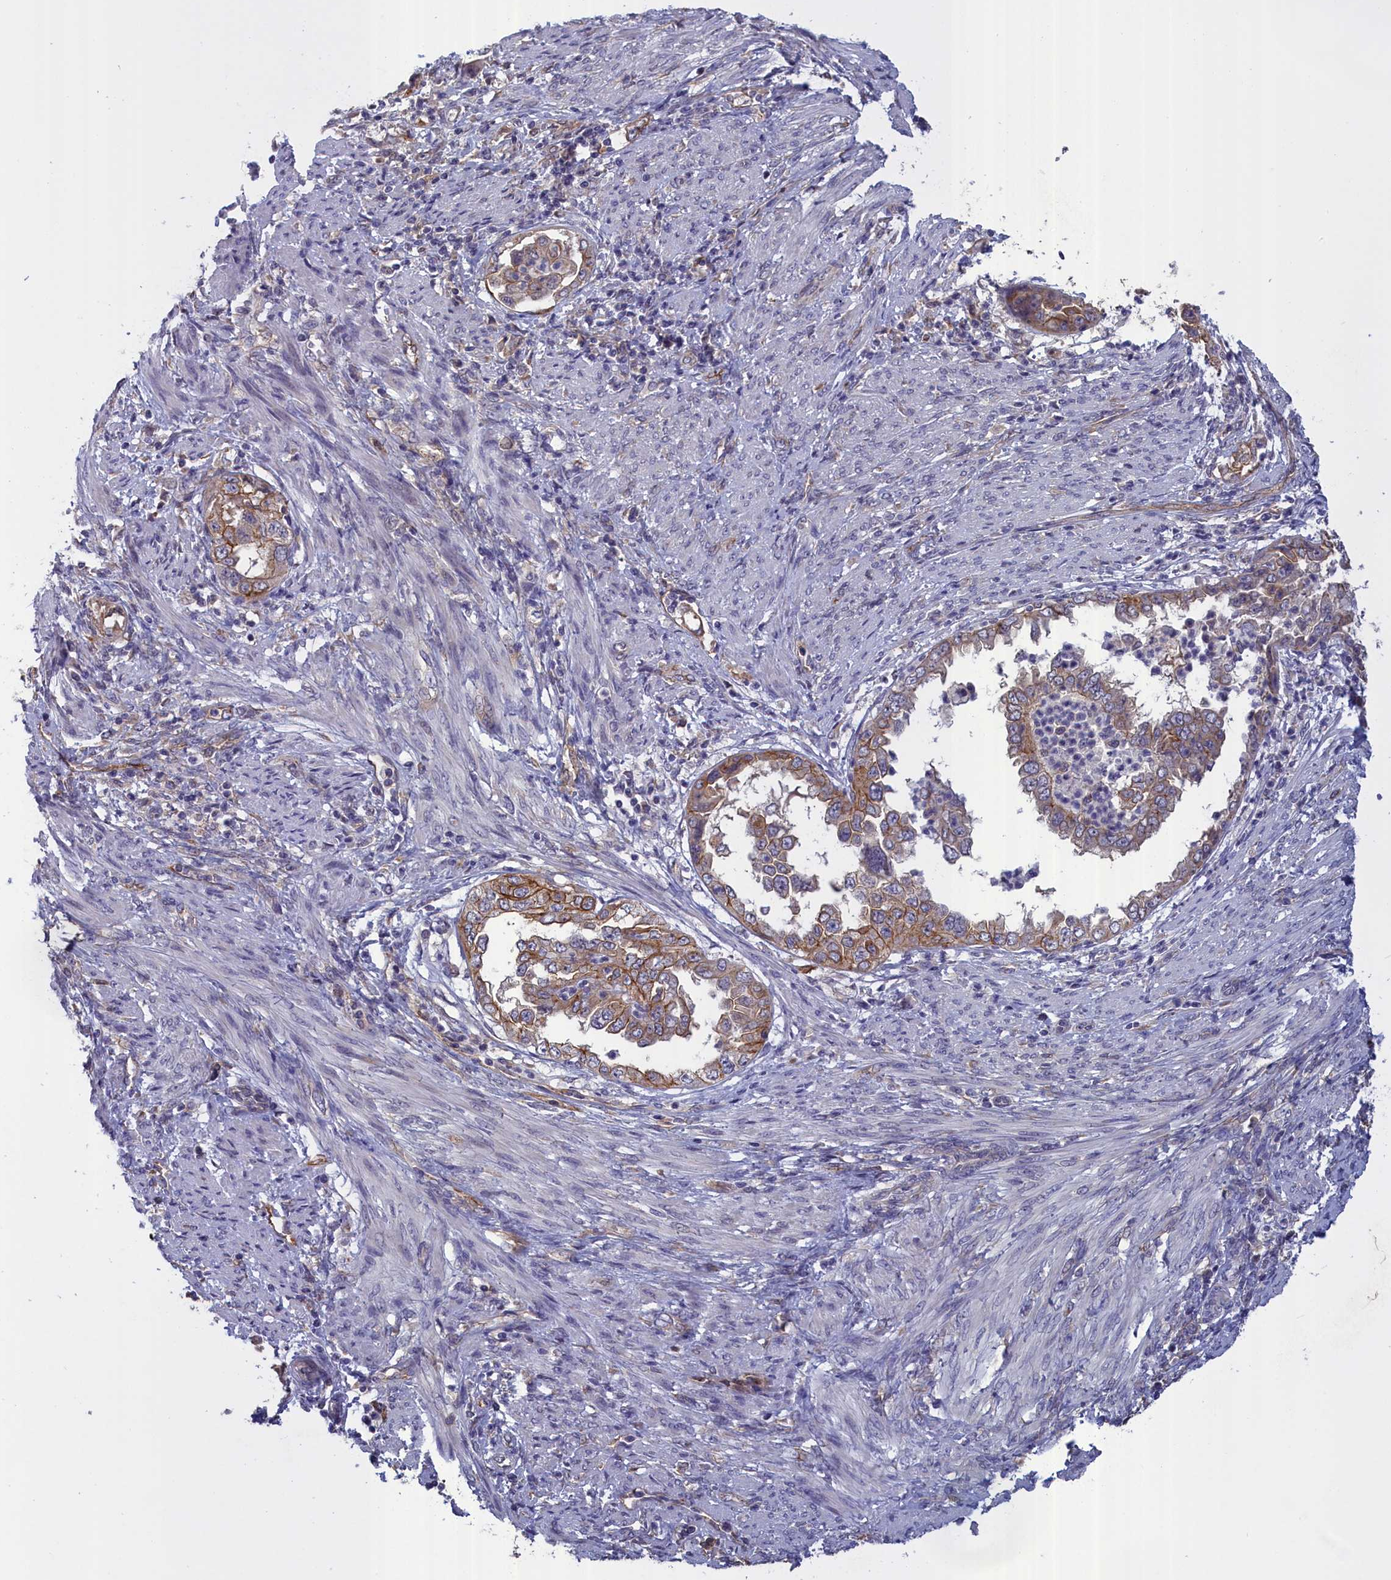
{"staining": {"intensity": "moderate", "quantity": "25%-75%", "location": "cytoplasmic/membranous"}, "tissue": "endometrial cancer", "cell_type": "Tumor cells", "image_type": "cancer", "snomed": [{"axis": "morphology", "description": "Adenocarcinoma, NOS"}, {"axis": "topography", "description": "Endometrium"}], "caption": "IHC of human adenocarcinoma (endometrial) shows medium levels of moderate cytoplasmic/membranous staining in about 25%-75% of tumor cells.", "gene": "COL19A1", "patient": {"sex": "female", "age": 85}}